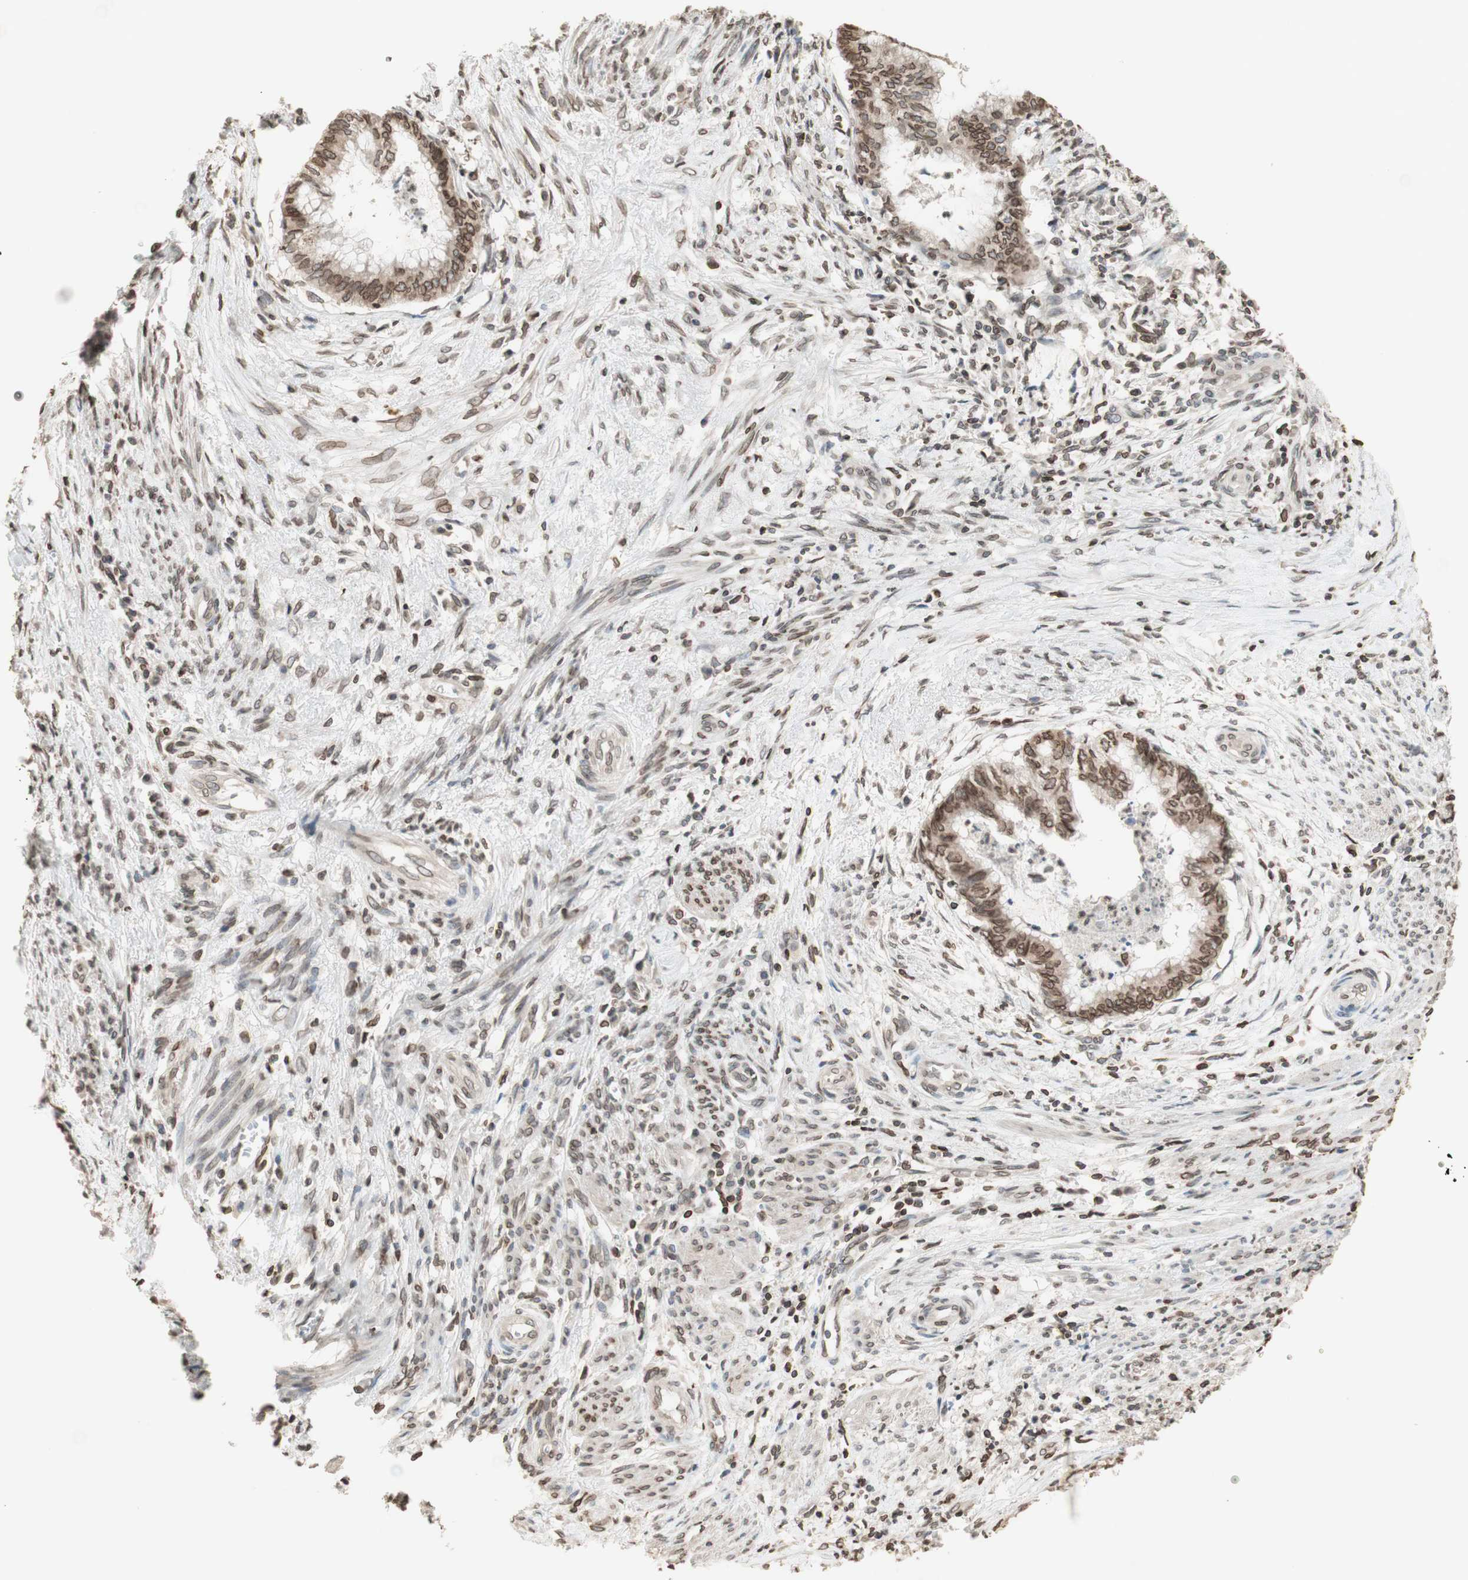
{"staining": {"intensity": "moderate", "quantity": ">75%", "location": "cytoplasmic/membranous,nuclear"}, "tissue": "endometrial cancer", "cell_type": "Tumor cells", "image_type": "cancer", "snomed": [{"axis": "morphology", "description": "Necrosis, NOS"}, {"axis": "morphology", "description": "Adenocarcinoma, NOS"}, {"axis": "topography", "description": "Endometrium"}], "caption": "IHC histopathology image of neoplastic tissue: human endometrial cancer (adenocarcinoma) stained using IHC demonstrates medium levels of moderate protein expression localized specifically in the cytoplasmic/membranous and nuclear of tumor cells, appearing as a cytoplasmic/membranous and nuclear brown color.", "gene": "TMPO", "patient": {"sex": "female", "age": 79}}